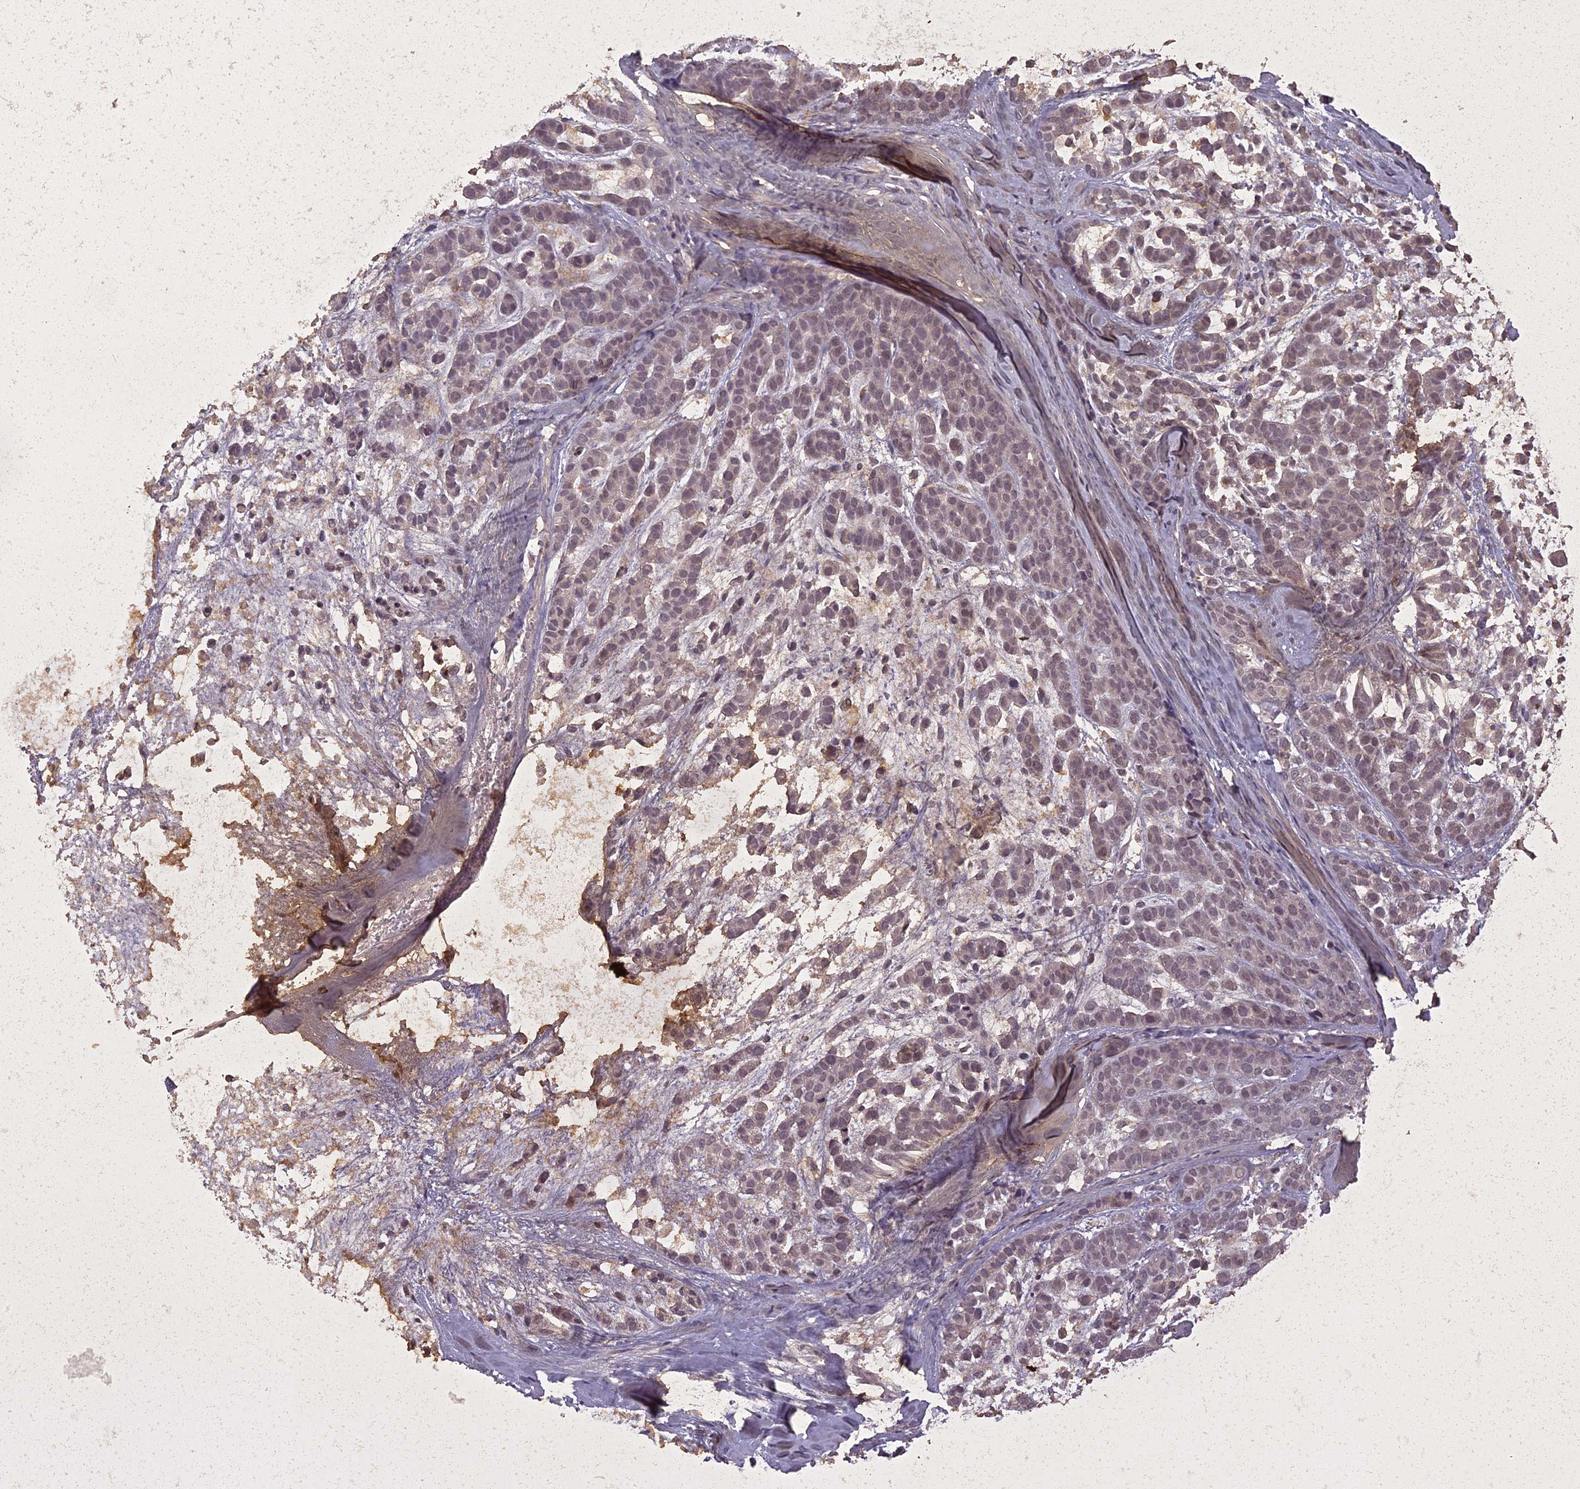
{"staining": {"intensity": "negative", "quantity": "none", "location": "none"}, "tissue": "head and neck cancer", "cell_type": "Tumor cells", "image_type": "cancer", "snomed": [{"axis": "morphology", "description": "Adenocarcinoma, NOS"}, {"axis": "morphology", "description": "Adenoma, NOS"}, {"axis": "topography", "description": "Head-Neck"}], "caption": "This image is of adenoma (head and neck) stained with IHC to label a protein in brown with the nuclei are counter-stained blue. There is no expression in tumor cells. (IHC, brightfield microscopy, high magnification).", "gene": "LIN37", "patient": {"sex": "female", "age": 55}}